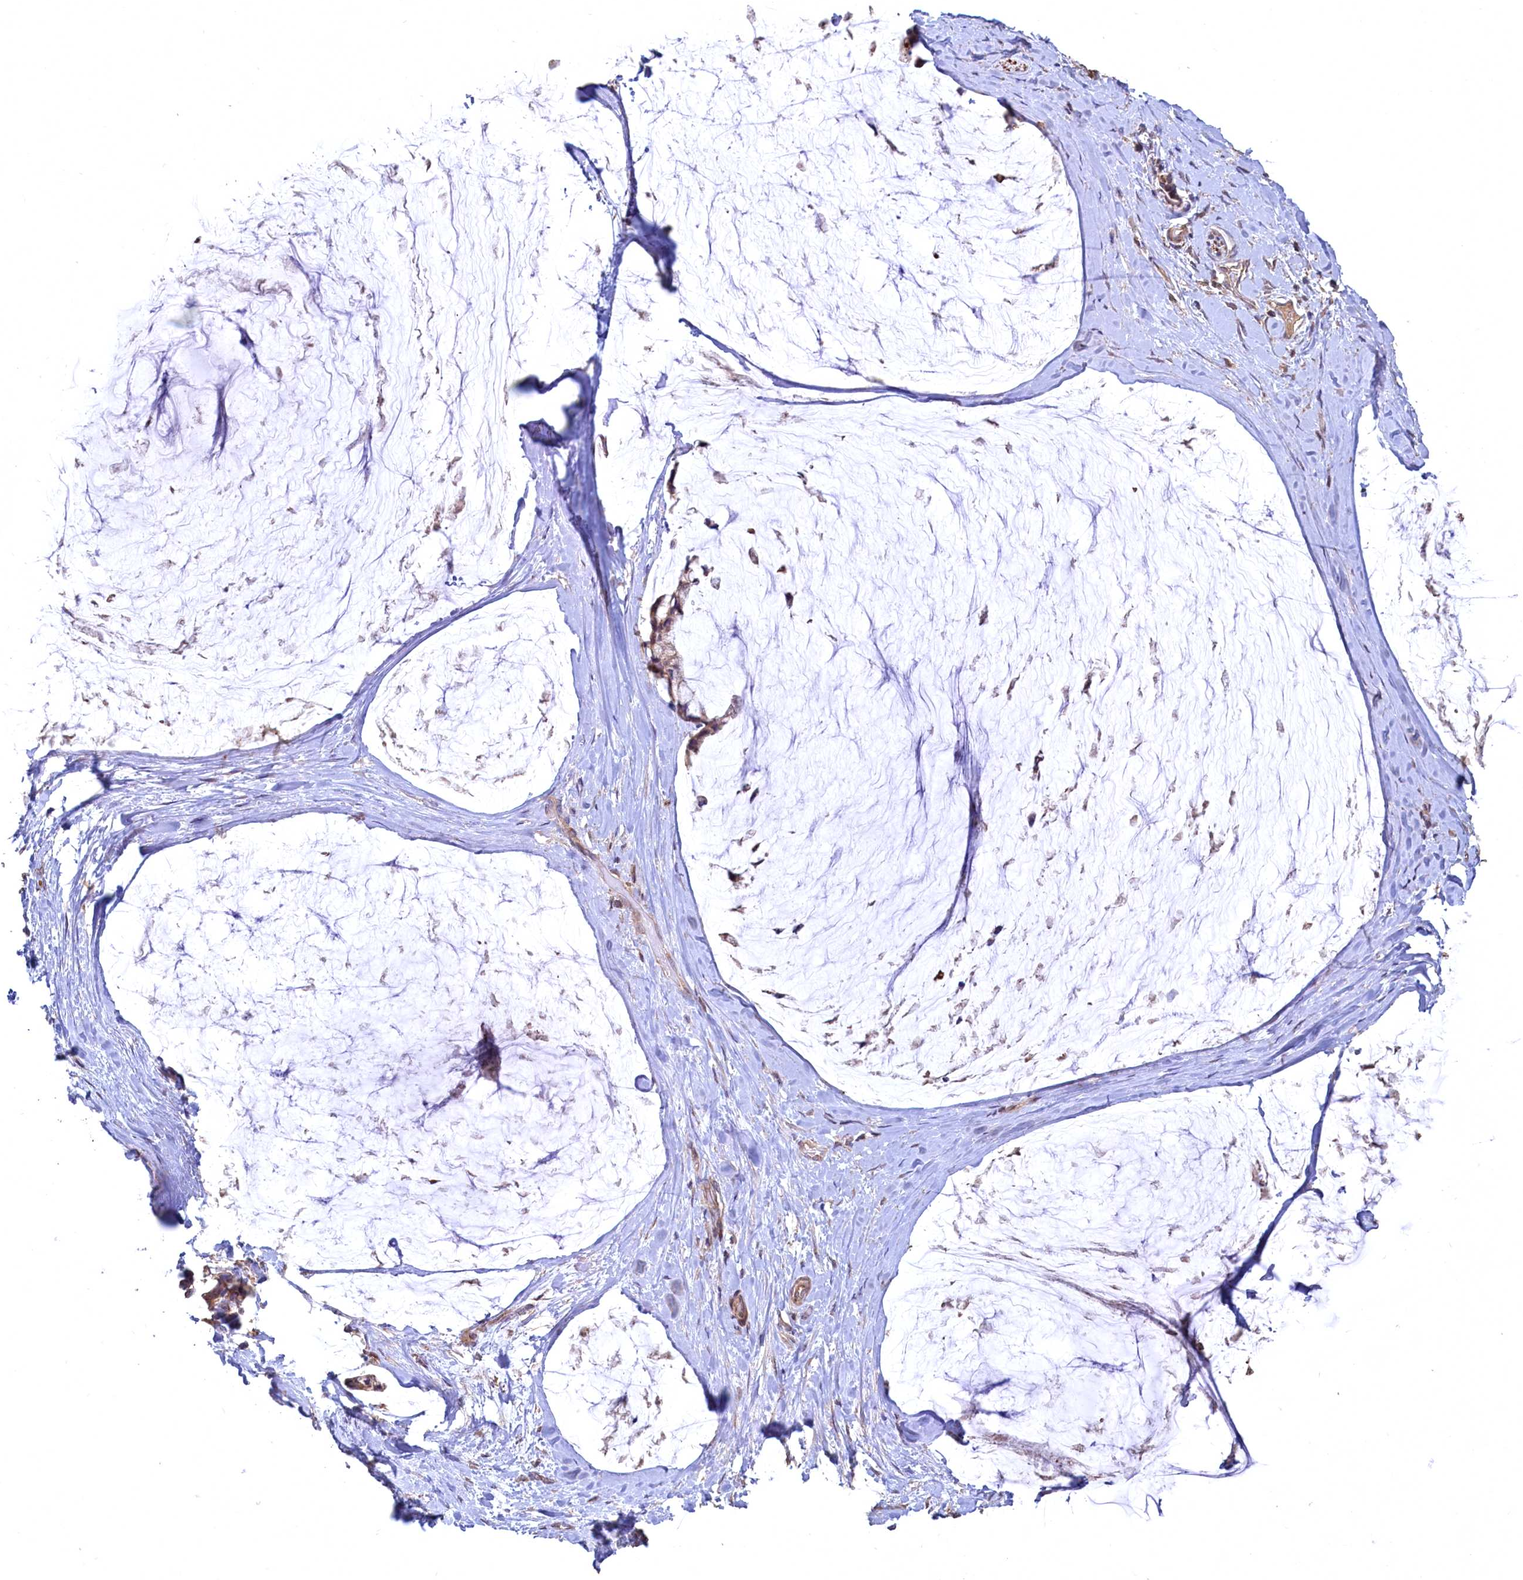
{"staining": {"intensity": "weak", "quantity": ">75%", "location": "cytoplasmic/membranous"}, "tissue": "ovarian cancer", "cell_type": "Tumor cells", "image_type": "cancer", "snomed": [{"axis": "morphology", "description": "Cystadenocarcinoma, mucinous, NOS"}, {"axis": "topography", "description": "Ovary"}], "caption": "Weak cytoplasmic/membranous protein staining is present in approximately >75% of tumor cells in ovarian mucinous cystadenocarcinoma. The staining was performed using DAB (3,3'-diaminobenzidine) to visualize the protein expression in brown, while the nuclei were stained in blue with hematoxylin (Magnification: 20x).", "gene": "FUNDC1", "patient": {"sex": "female", "age": 39}}